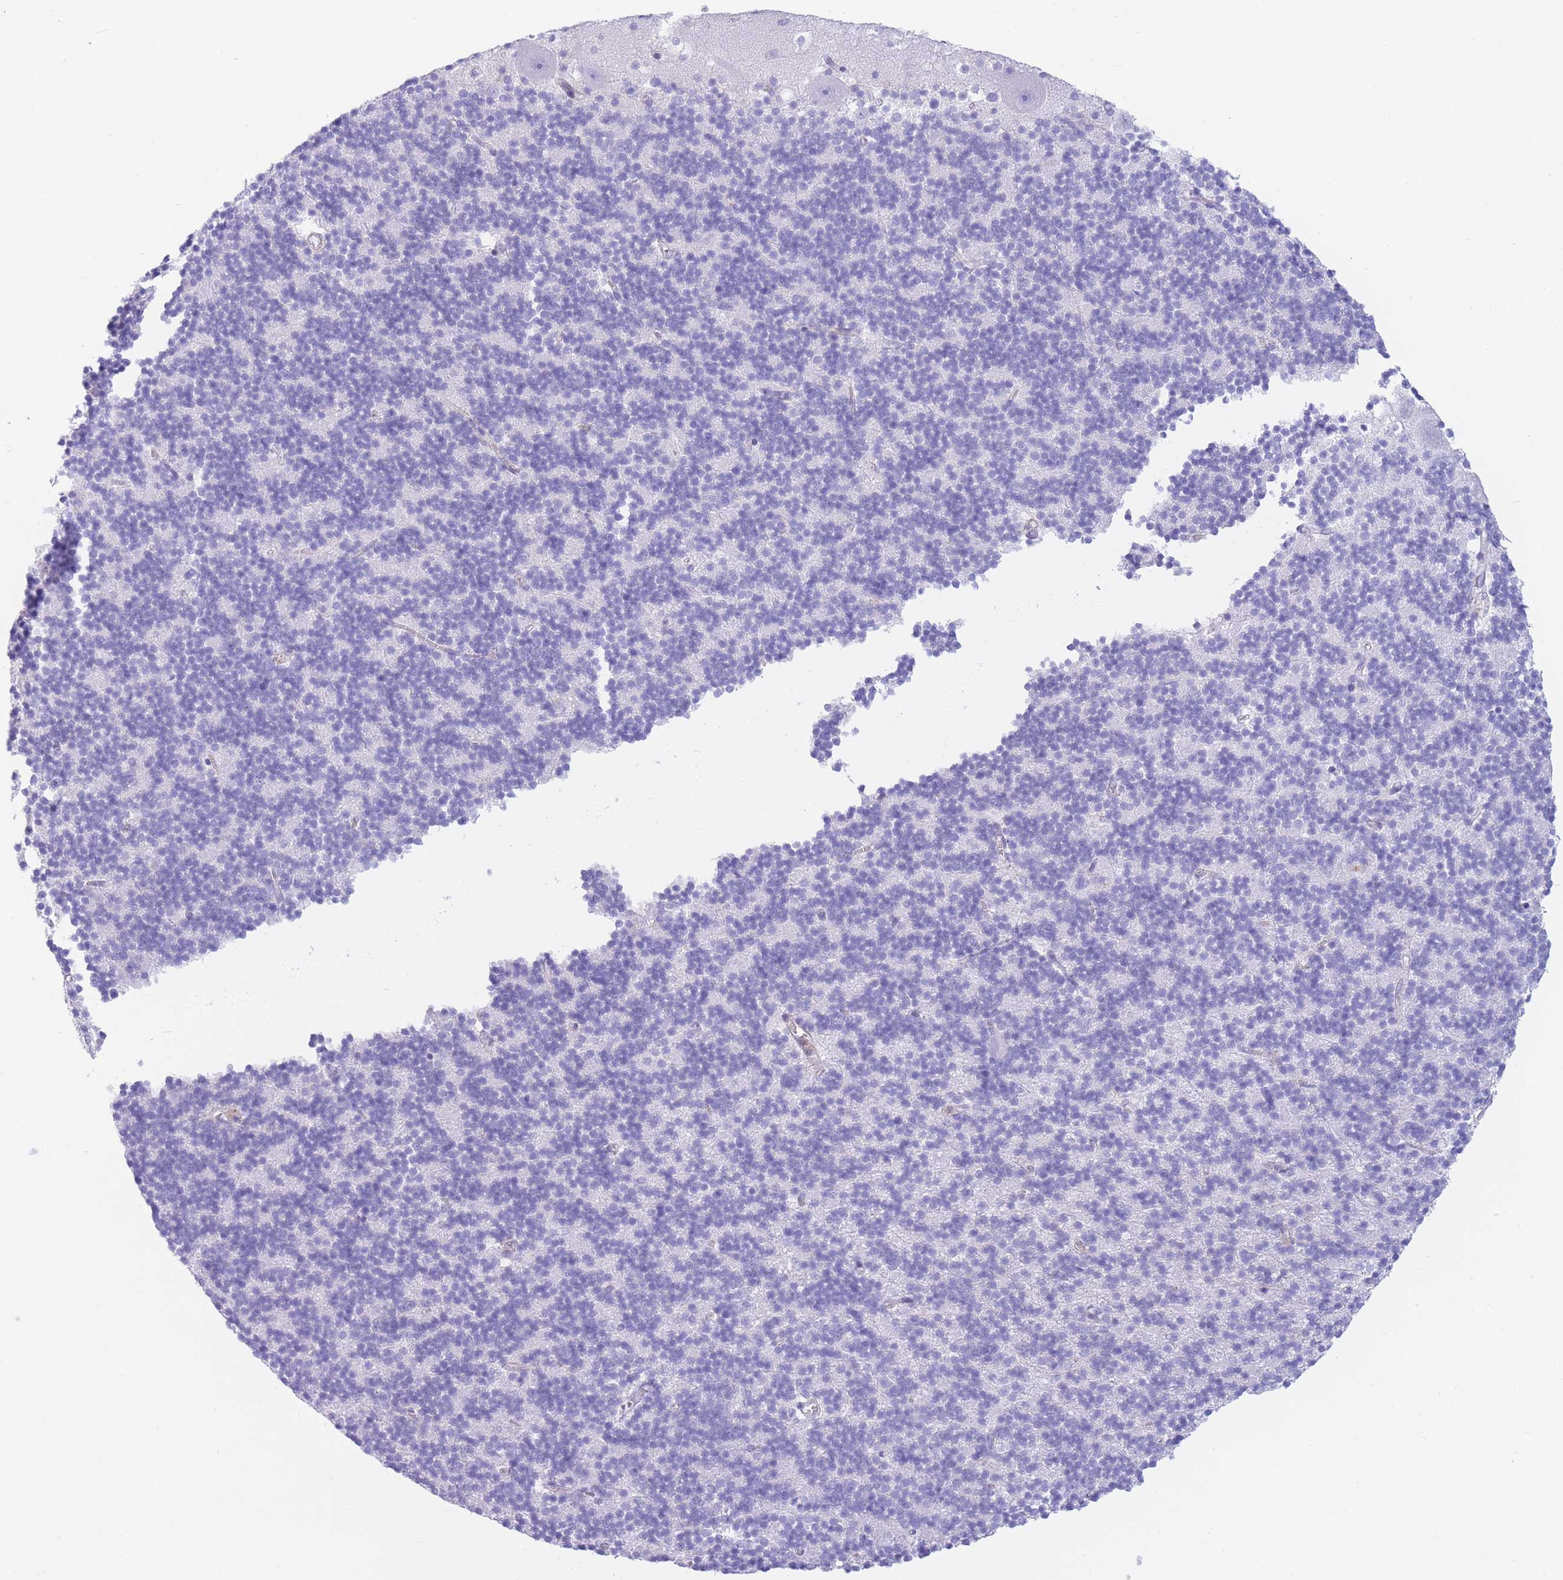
{"staining": {"intensity": "negative", "quantity": "none", "location": "none"}, "tissue": "cerebellum", "cell_type": "Cells in granular layer", "image_type": "normal", "snomed": [{"axis": "morphology", "description": "Normal tissue, NOS"}, {"axis": "topography", "description": "Cerebellum"}], "caption": "Immunohistochemistry image of benign cerebellum stained for a protein (brown), which demonstrates no staining in cells in granular layer. (Immunohistochemistry (ihc), brightfield microscopy, high magnification).", "gene": "PLBD1", "patient": {"sex": "male", "age": 54}}